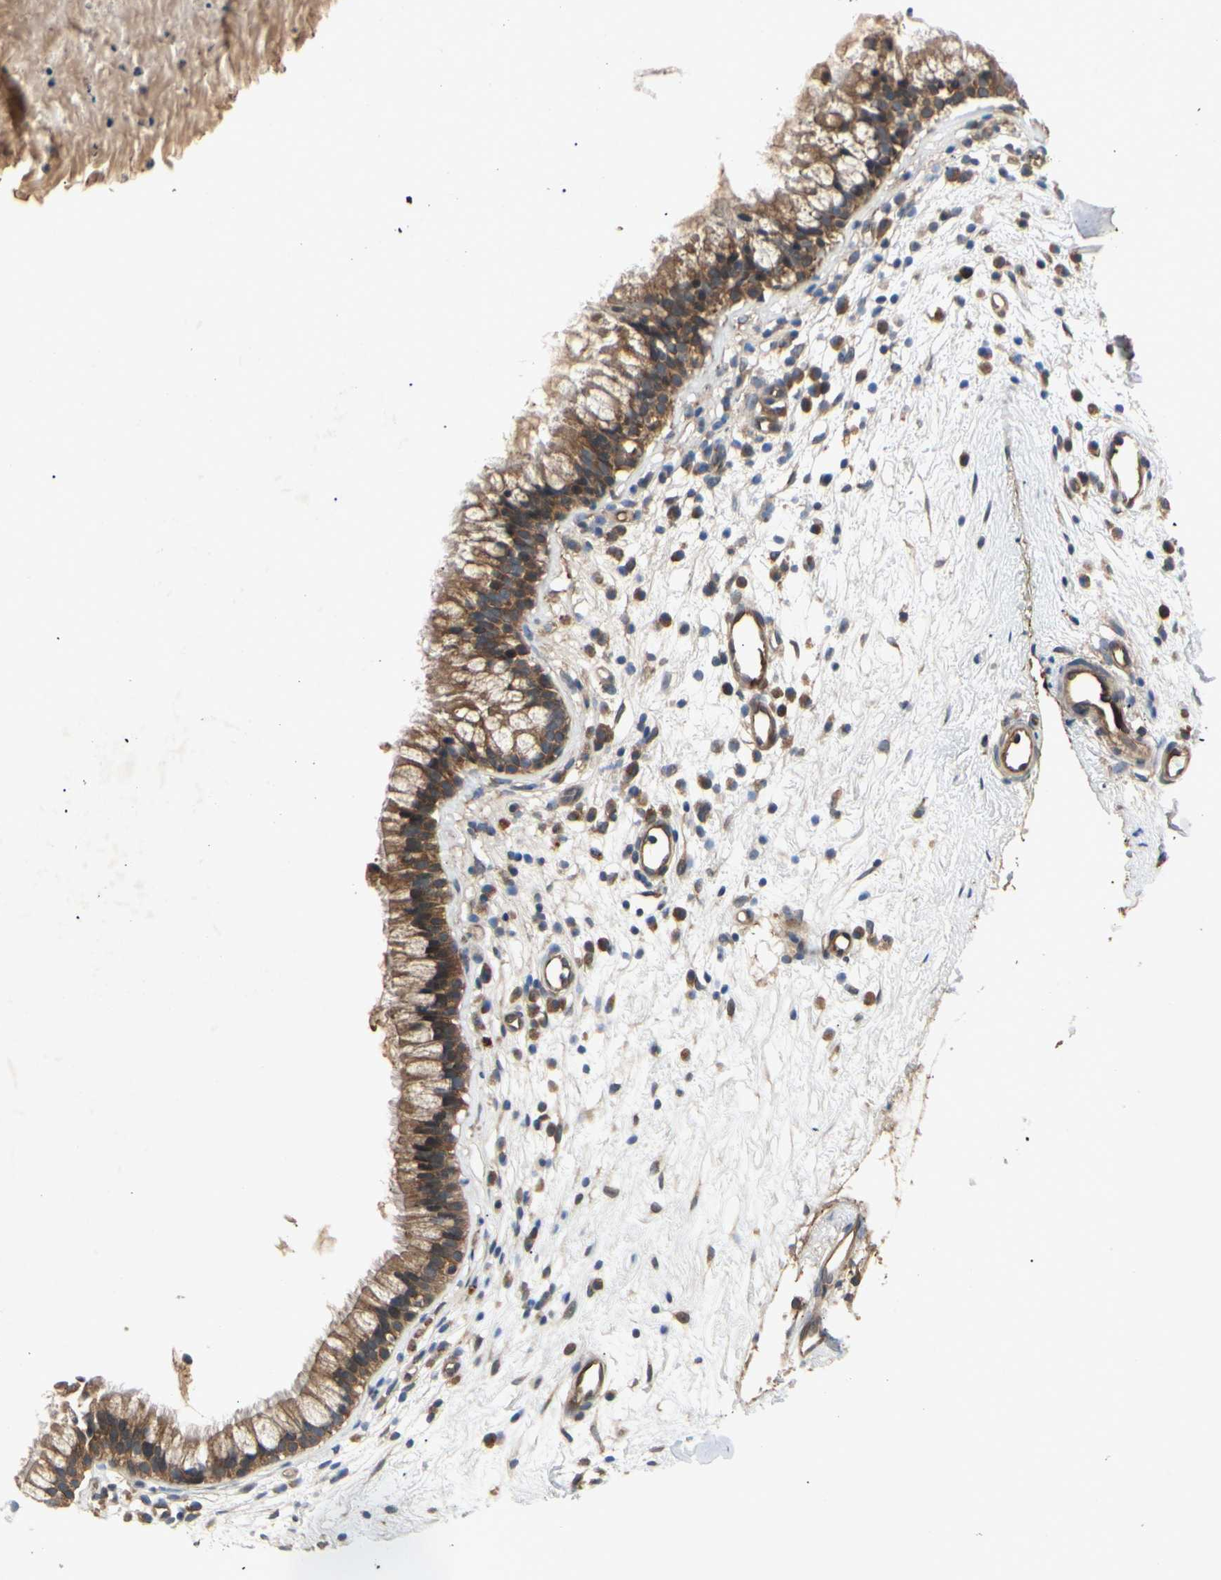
{"staining": {"intensity": "strong", "quantity": ">75%", "location": "cytoplasmic/membranous"}, "tissue": "nasopharynx", "cell_type": "Respiratory epithelial cells", "image_type": "normal", "snomed": [{"axis": "morphology", "description": "Normal tissue, NOS"}, {"axis": "topography", "description": "Nasopharynx"}], "caption": "Benign nasopharynx displays strong cytoplasmic/membranous staining in approximately >75% of respiratory epithelial cells, visualized by immunohistochemistry.", "gene": "RNF14", "patient": {"sex": "male", "age": 21}}